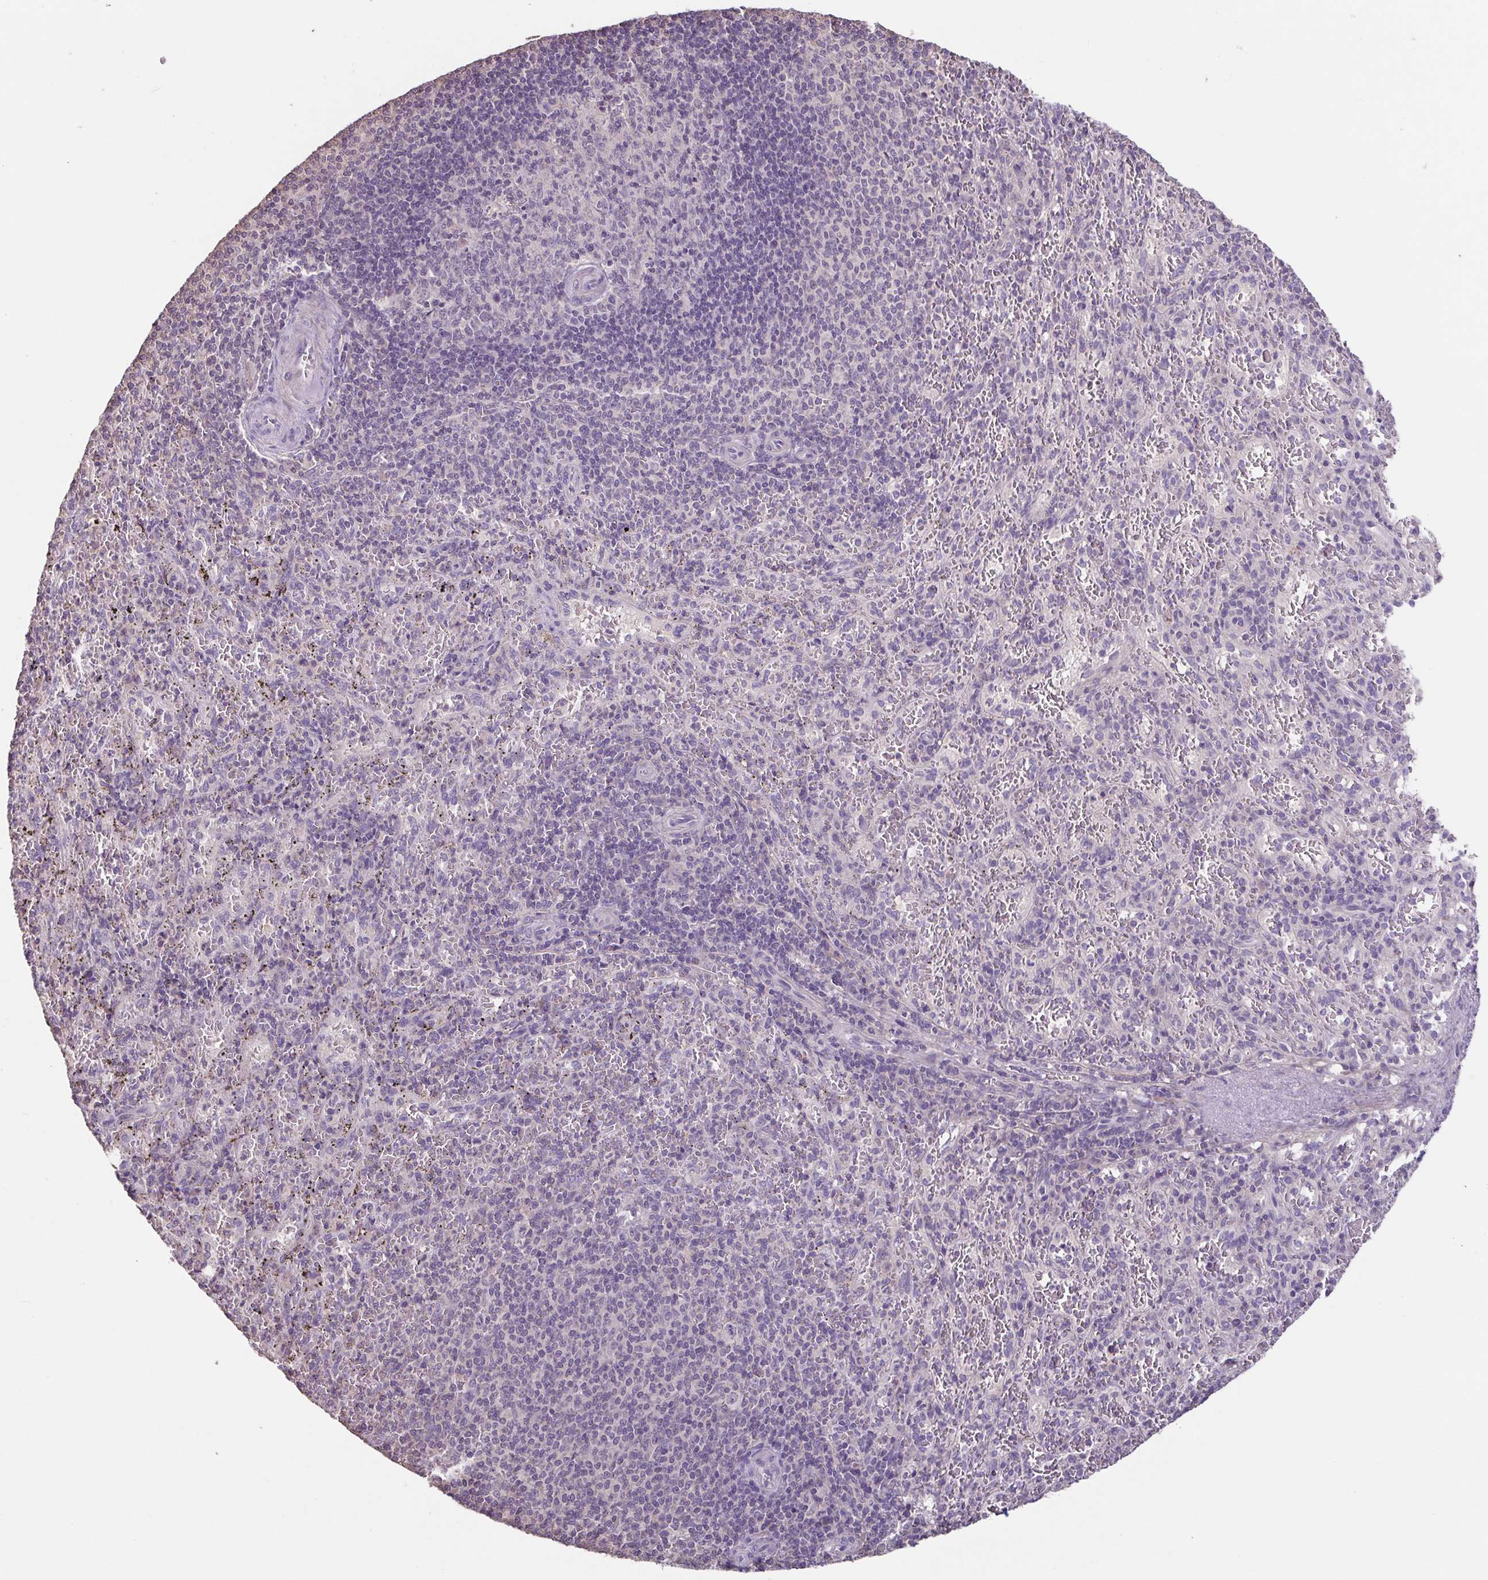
{"staining": {"intensity": "negative", "quantity": "none", "location": "none"}, "tissue": "spleen", "cell_type": "Cells in red pulp", "image_type": "normal", "snomed": [{"axis": "morphology", "description": "Normal tissue, NOS"}, {"axis": "topography", "description": "Spleen"}], "caption": "Immunohistochemistry photomicrograph of benign human spleen stained for a protein (brown), which demonstrates no positivity in cells in red pulp. (IHC, brightfield microscopy, high magnification).", "gene": "ACTRT2", "patient": {"sex": "male", "age": 57}}